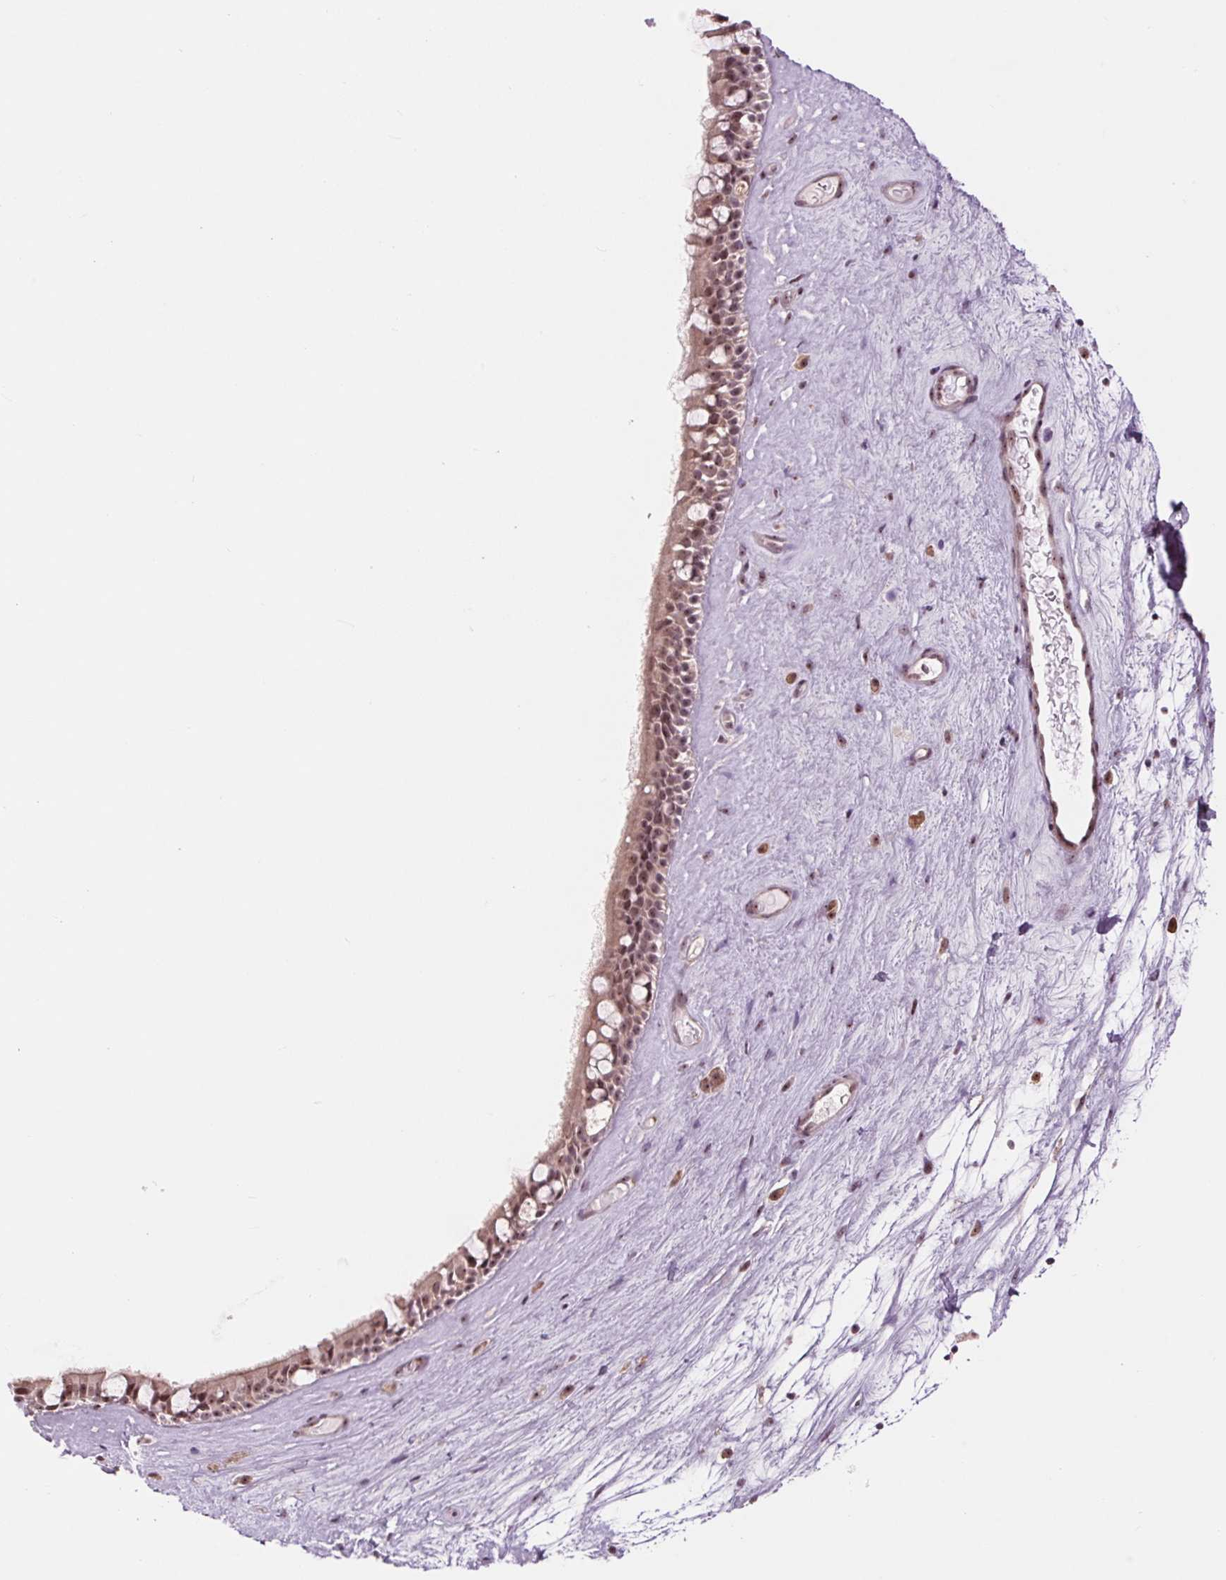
{"staining": {"intensity": "weak", "quantity": ">75%", "location": "cytoplasmic/membranous,nuclear"}, "tissue": "nasopharynx", "cell_type": "Respiratory epithelial cells", "image_type": "normal", "snomed": [{"axis": "morphology", "description": "Normal tissue, NOS"}, {"axis": "topography", "description": "Nasopharynx"}], "caption": "Nasopharynx stained for a protein exhibits weak cytoplasmic/membranous,nuclear positivity in respiratory epithelial cells. (DAB (3,3'-diaminobenzidine) IHC with brightfield microscopy, high magnification).", "gene": "CHMP4B", "patient": {"sex": "male", "age": 68}}